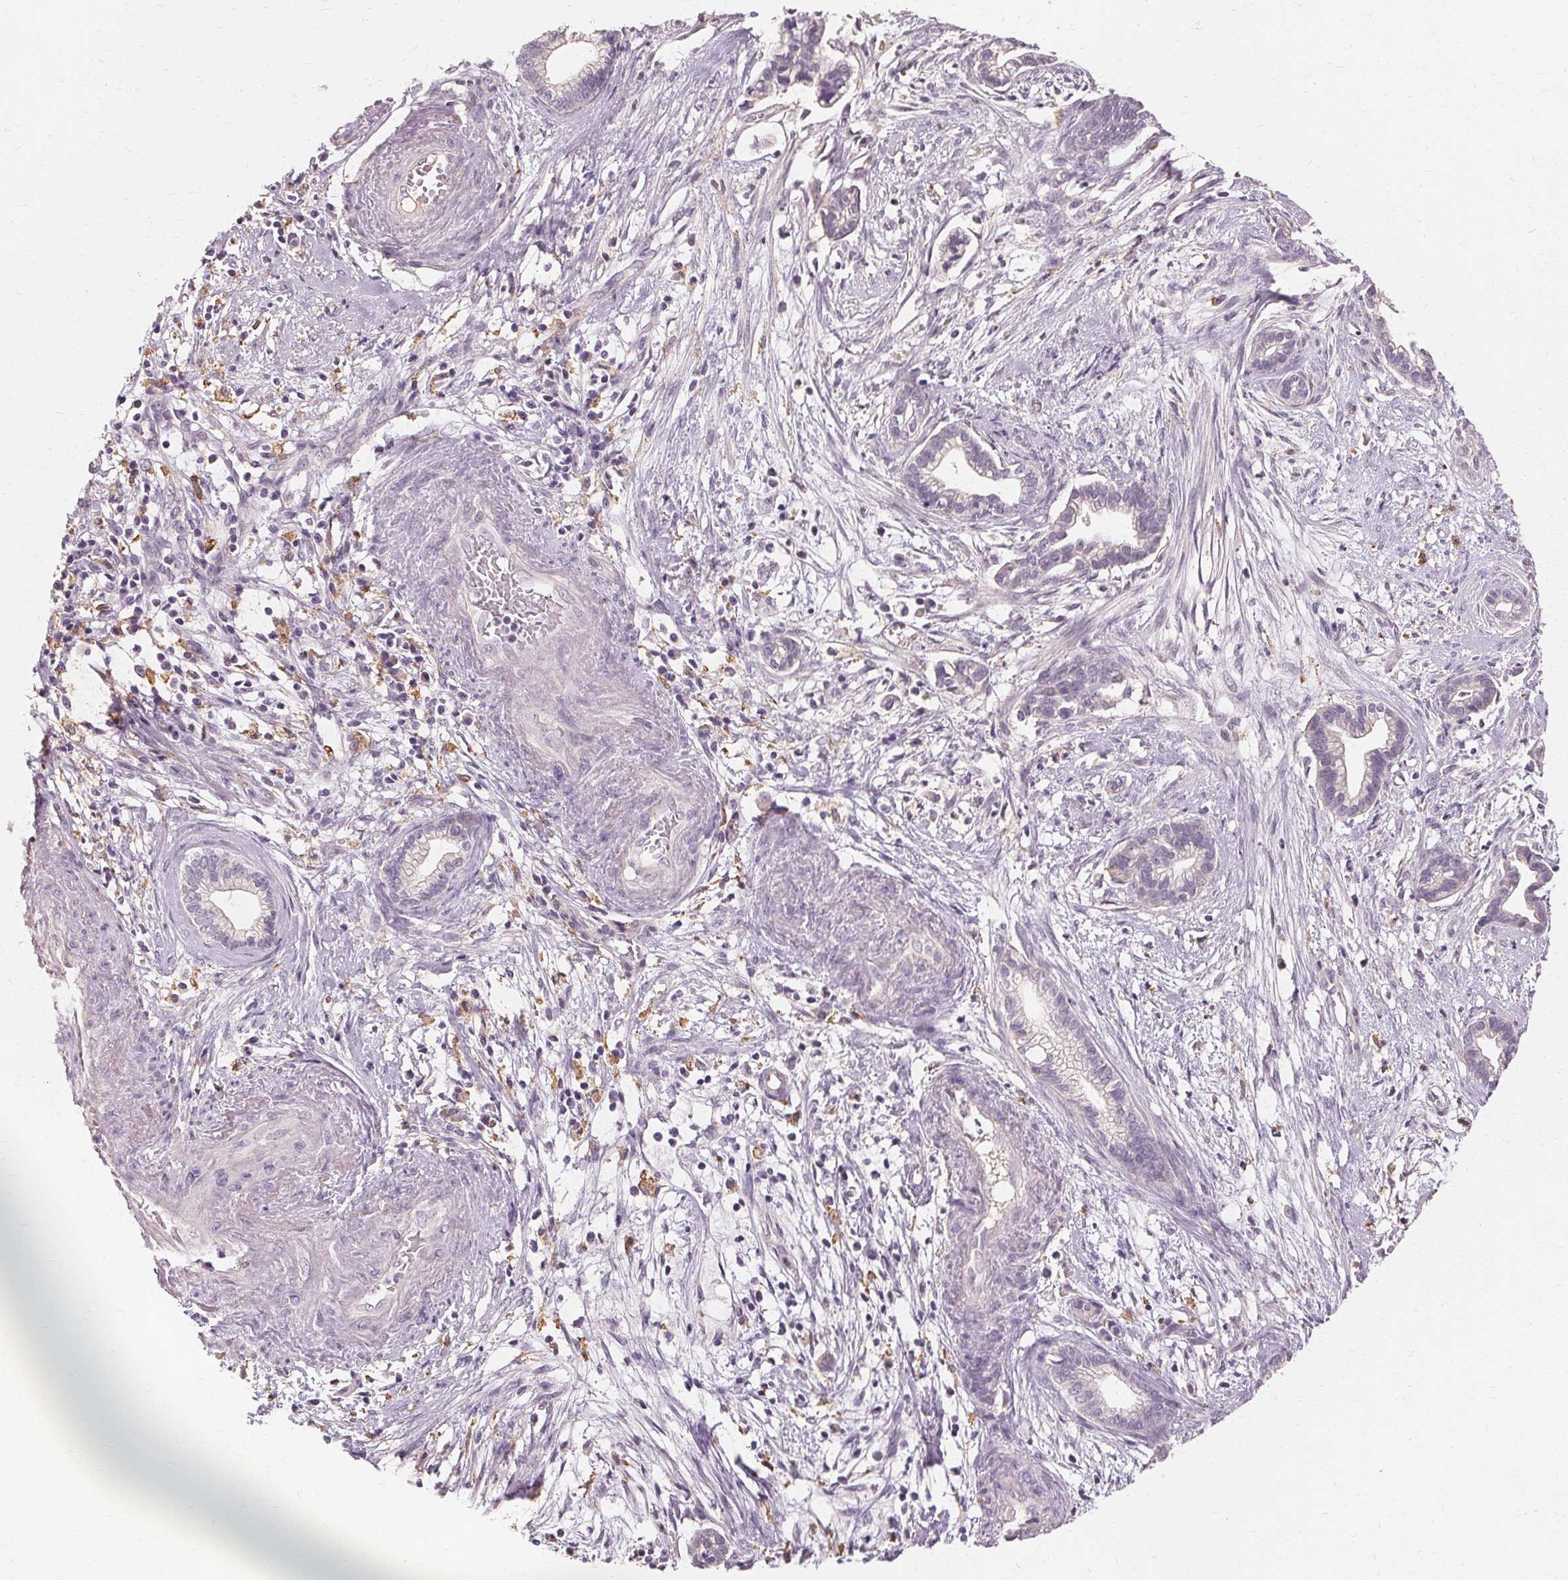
{"staining": {"intensity": "negative", "quantity": "none", "location": "none"}, "tissue": "cervical cancer", "cell_type": "Tumor cells", "image_type": "cancer", "snomed": [{"axis": "morphology", "description": "Adenocarcinoma, NOS"}, {"axis": "topography", "description": "Cervix"}], "caption": "Immunohistochemical staining of human adenocarcinoma (cervical) demonstrates no significant staining in tumor cells.", "gene": "IFNGR1", "patient": {"sex": "female", "age": 62}}